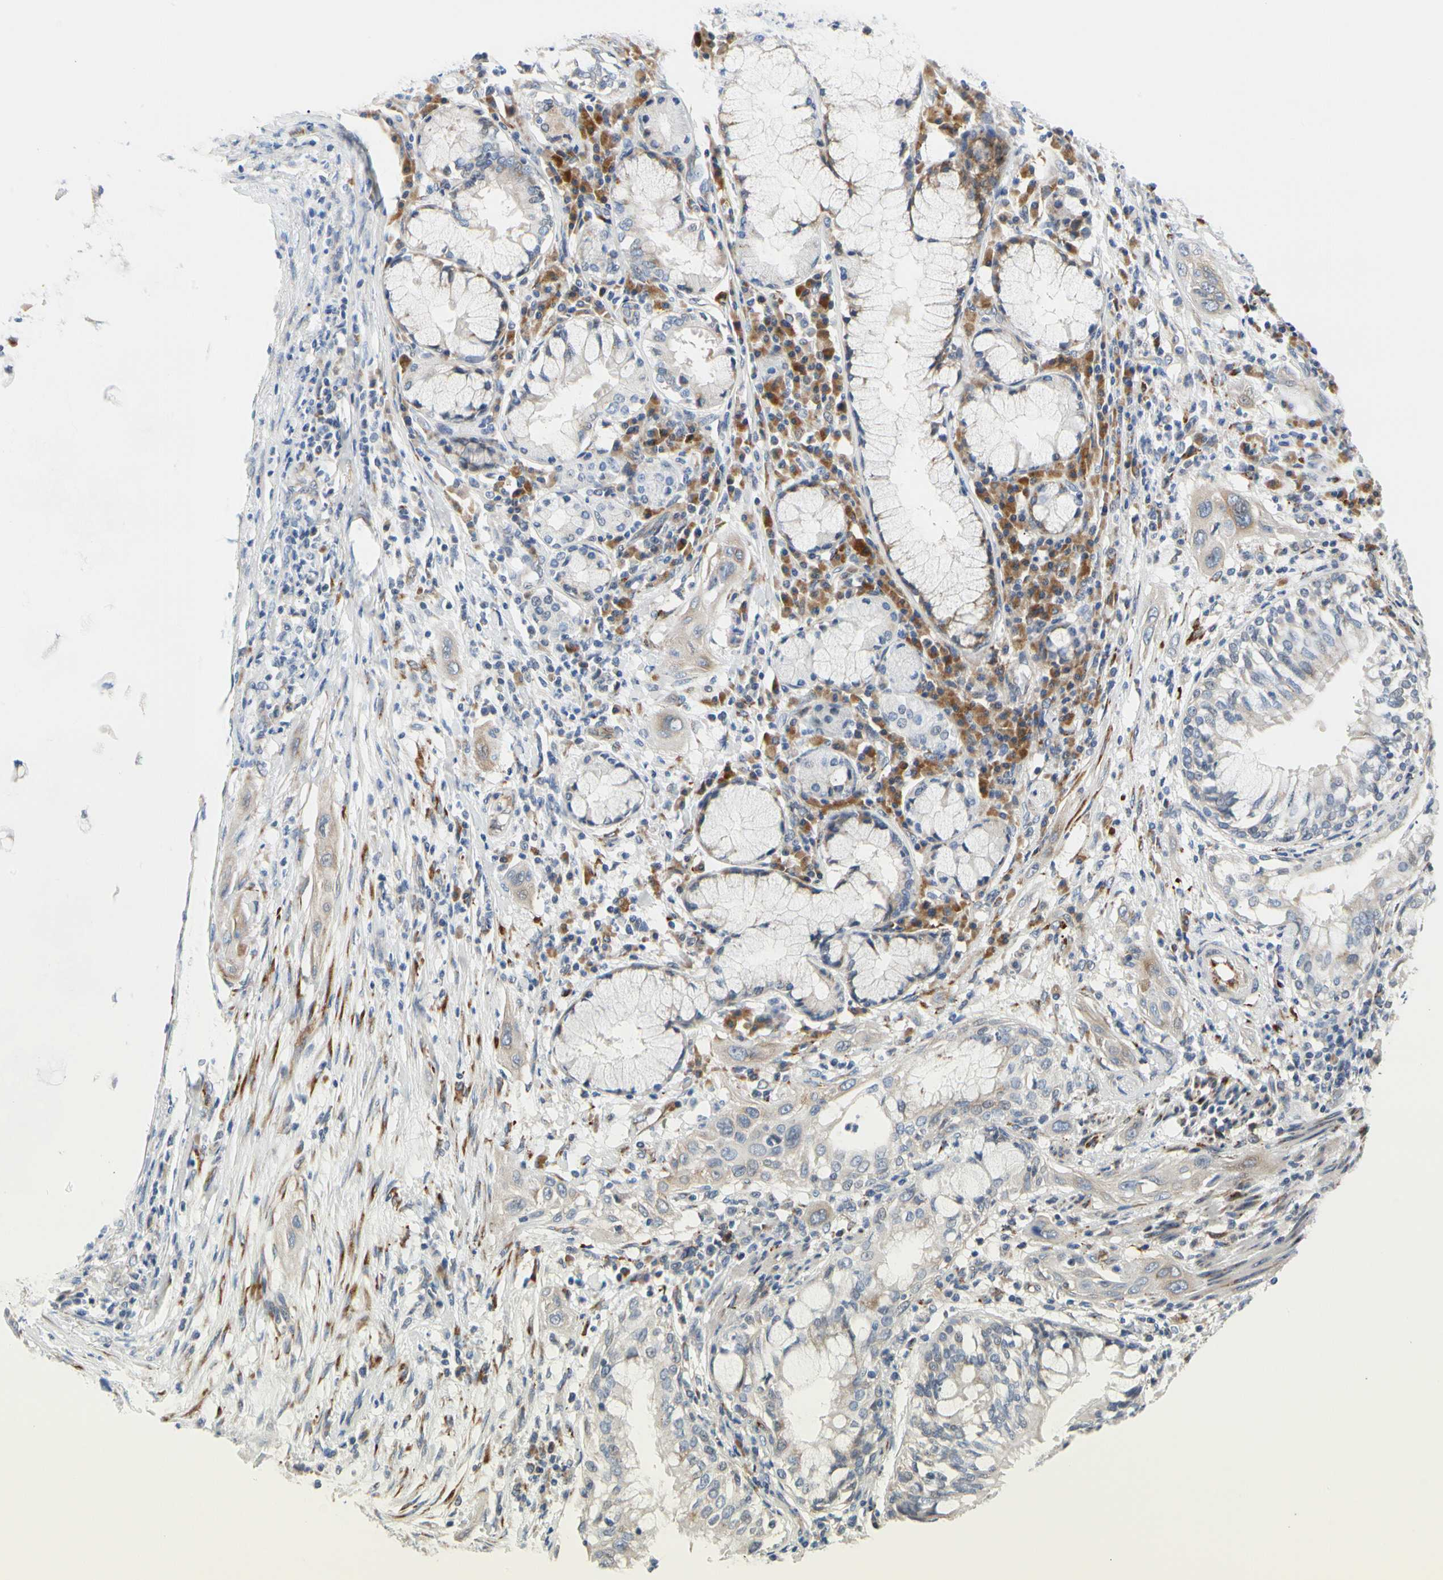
{"staining": {"intensity": "weak", "quantity": "<25%", "location": "cytoplasmic/membranous"}, "tissue": "lung cancer", "cell_type": "Tumor cells", "image_type": "cancer", "snomed": [{"axis": "morphology", "description": "Squamous cell carcinoma, NOS"}, {"axis": "topography", "description": "Lung"}], "caption": "Protein analysis of squamous cell carcinoma (lung) shows no significant positivity in tumor cells.", "gene": "ZNF236", "patient": {"sex": "female", "age": 47}}